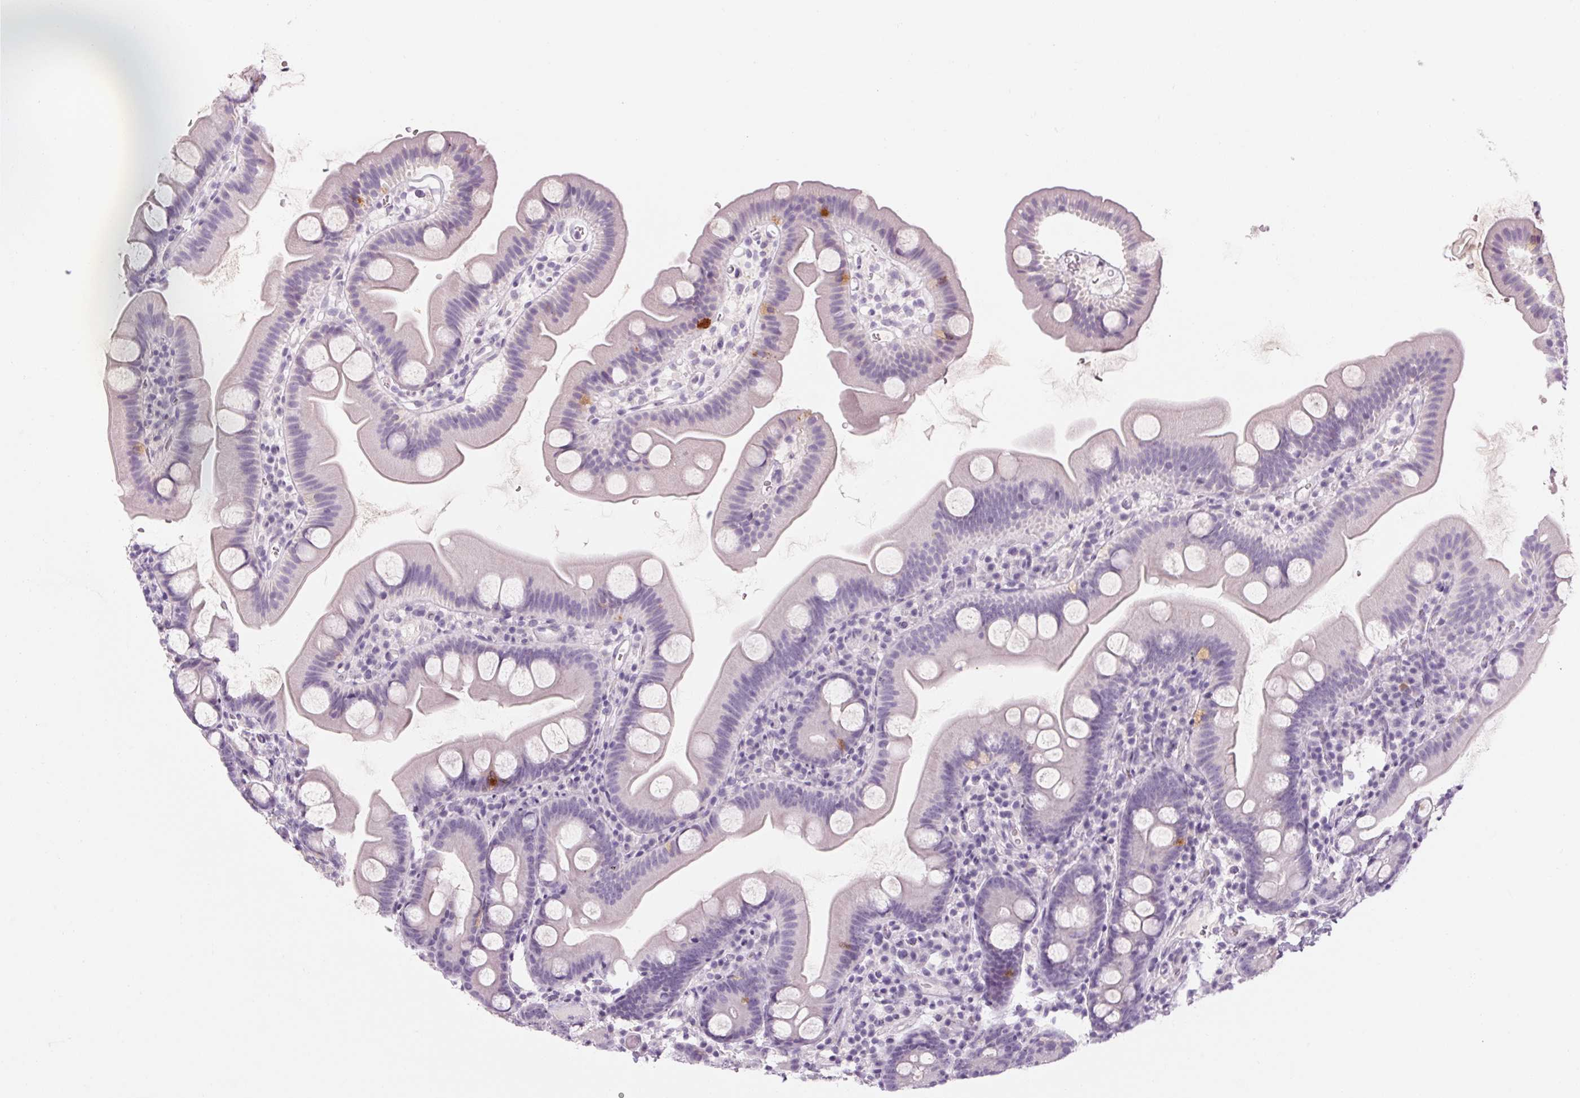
{"staining": {"intensity": "weak", "quantity": "<25%", "location": "cytoplasmic/membranous"}, "tissue": "small intestine", "cell_type": "Glandular cells", "image_type": "normal", "snomed": [{"axis": "morphology", "description": "Normal tissue, NOS"}, {"axis": "topography", "description": "Small intestine"}], "caption": "DAB (3,3'-diaminobenzidine) immunohistochemical staining of unremarkable human small intestine reveals no significant staining in glandular cells.", "gene": "RPTN", "patient": {"sex": "female", "age": 68}}